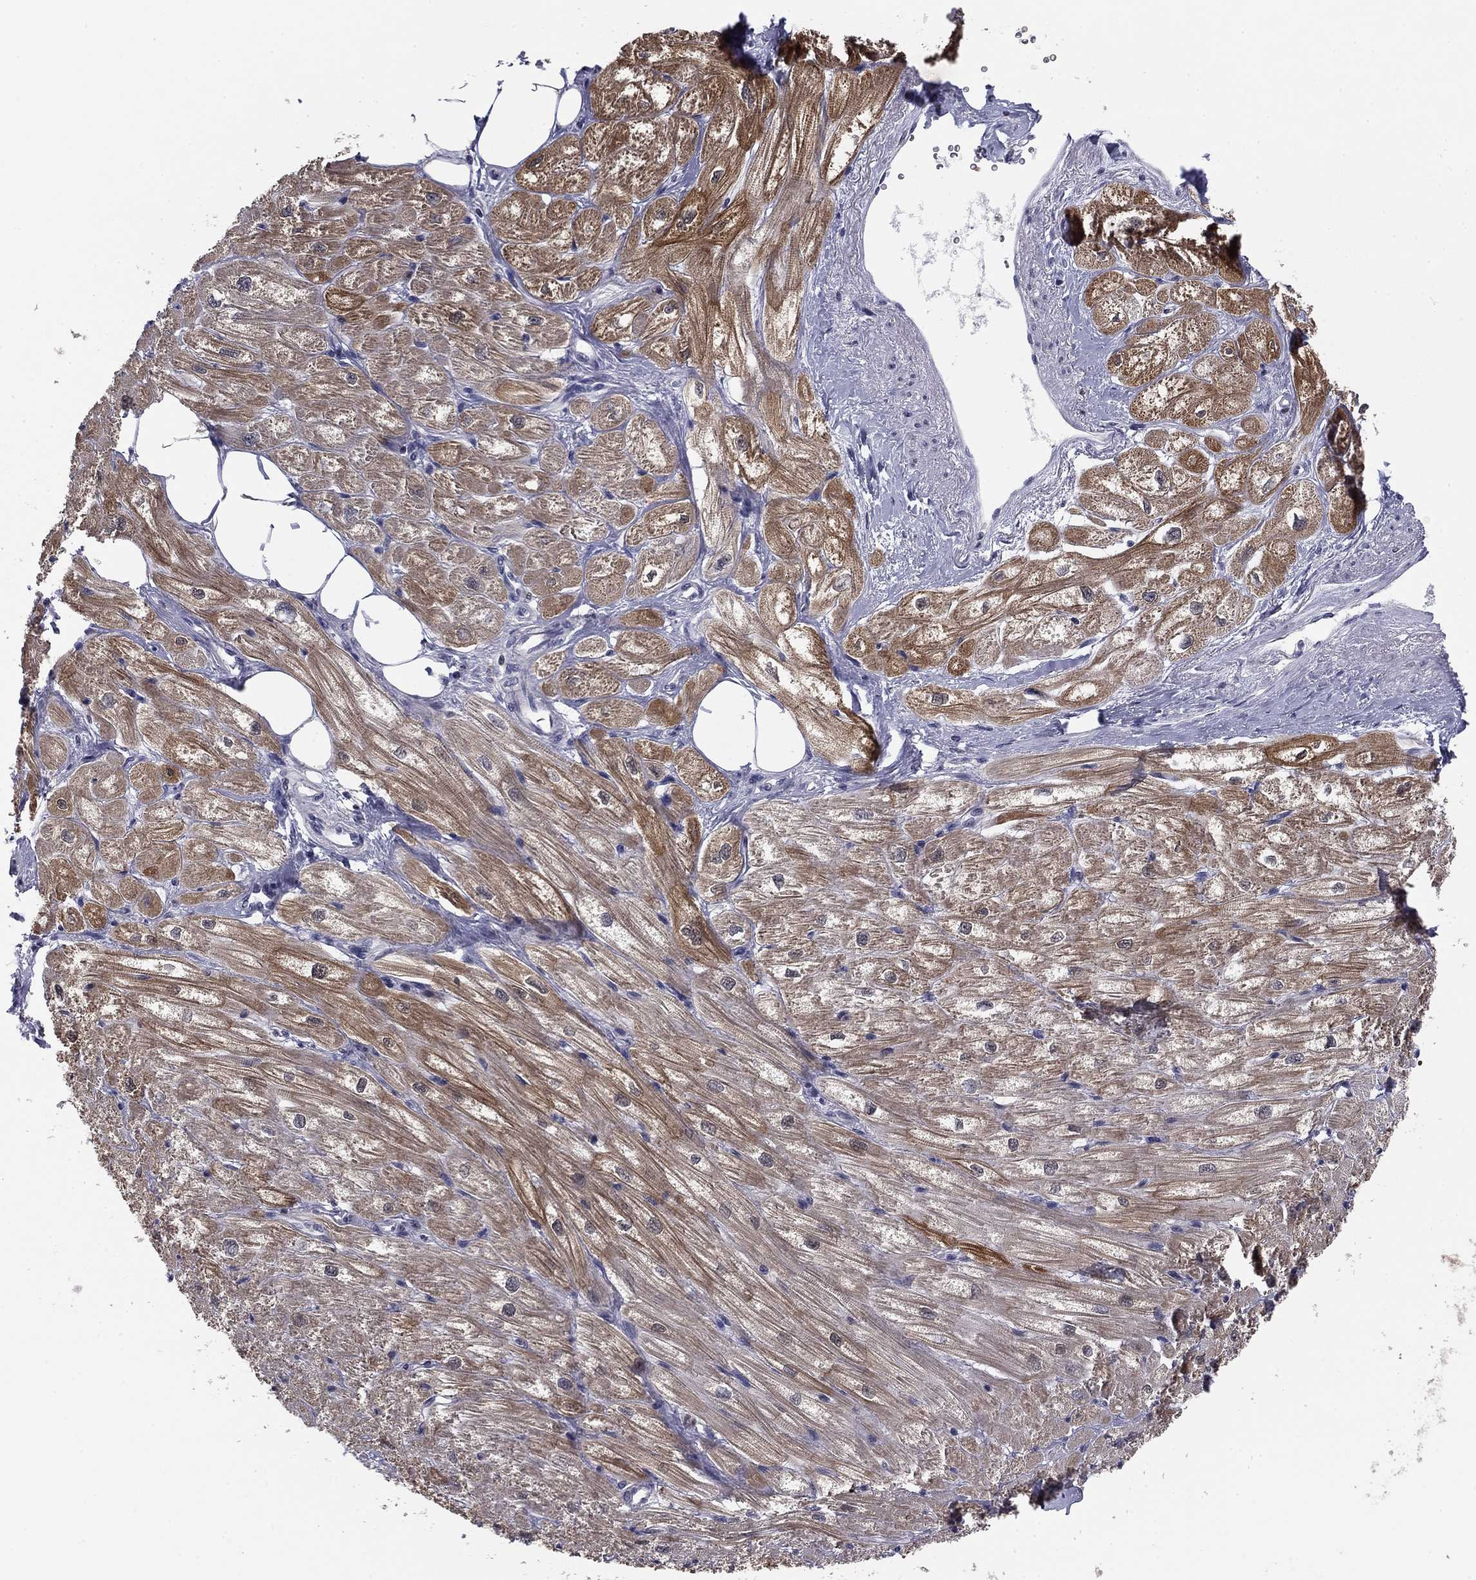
{"staining": {"intensity": "moderate", "quantity": "25%-75%", "location": "cytoplasmic/membranous"}, "tissue": "heart muscle", "cell_type": "Cardiomyocytes", "image_type": "normal", "snomed": [{"axis": "morphology", "description": "Normal tissue, NOS"}, {"axis": "topography", "description": "Heart"}], "caption": "IHC (DAB (3,3'-diaminobenzidine)) staining of benign heart muscle reveals moderate cytoplasmic/membranous protein positivity in approximately 25%-75% of cardiomyocytes.", "gene": "HSPB2", "patient": {"sex": "male", "age": 57}}